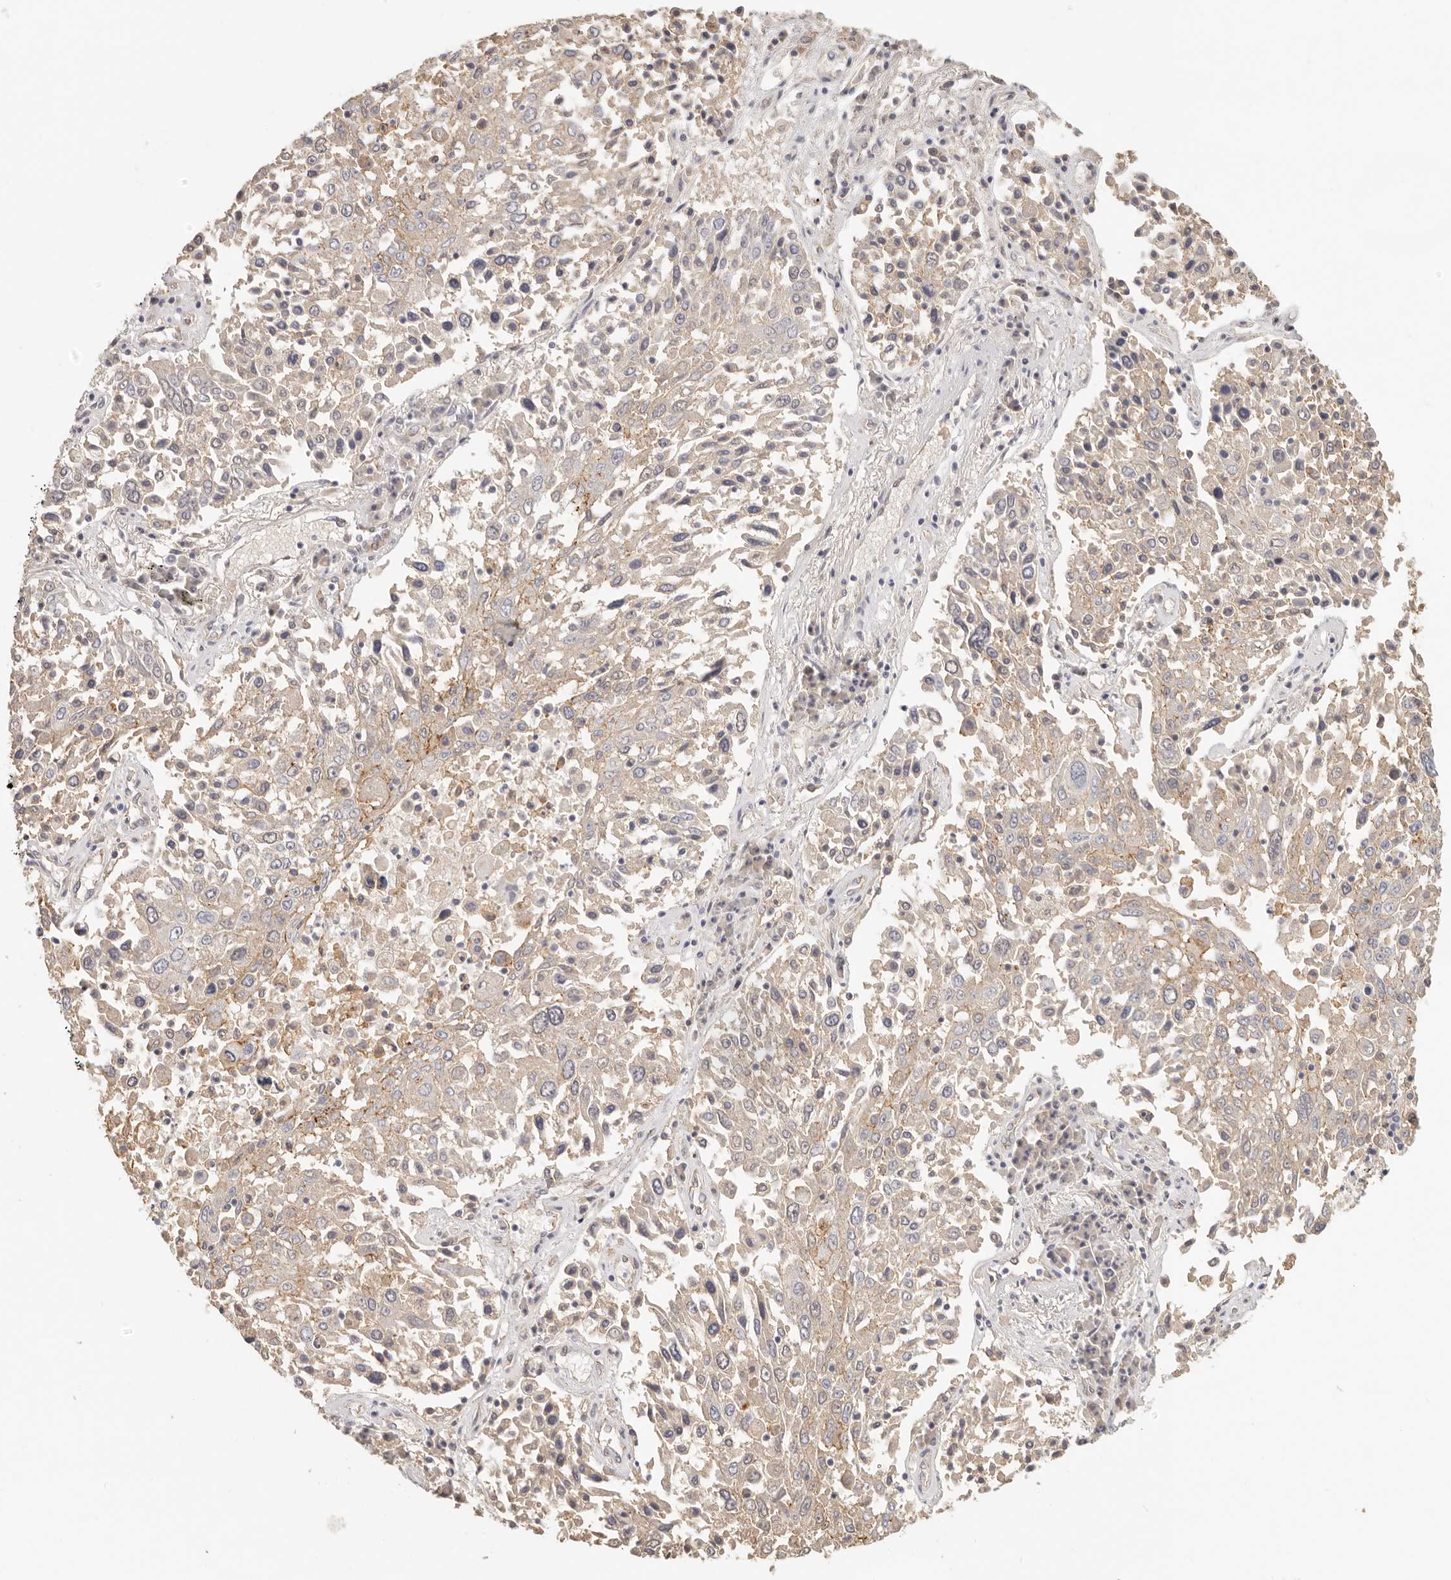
{"staining": {"intensity": "weak", "quantity": "<25%", "location": "cytoplasmic/membranous"}, "tissue": "lung cancer", "cell_type": "Tumor cells", "image_type": "cancer", "snomed": [{"axis": "morphology", "description": "Squamous cell carcinoma, NOS"}, {"axis": "topography", "description": "Lung"}], "caption": "Immunohistochemical staining of squamous cell carcinoma (lung) exhibits no significant staining in tumor cells.", "gene": "ANXA9", "patient": {"sex": "male", "age": 65}}